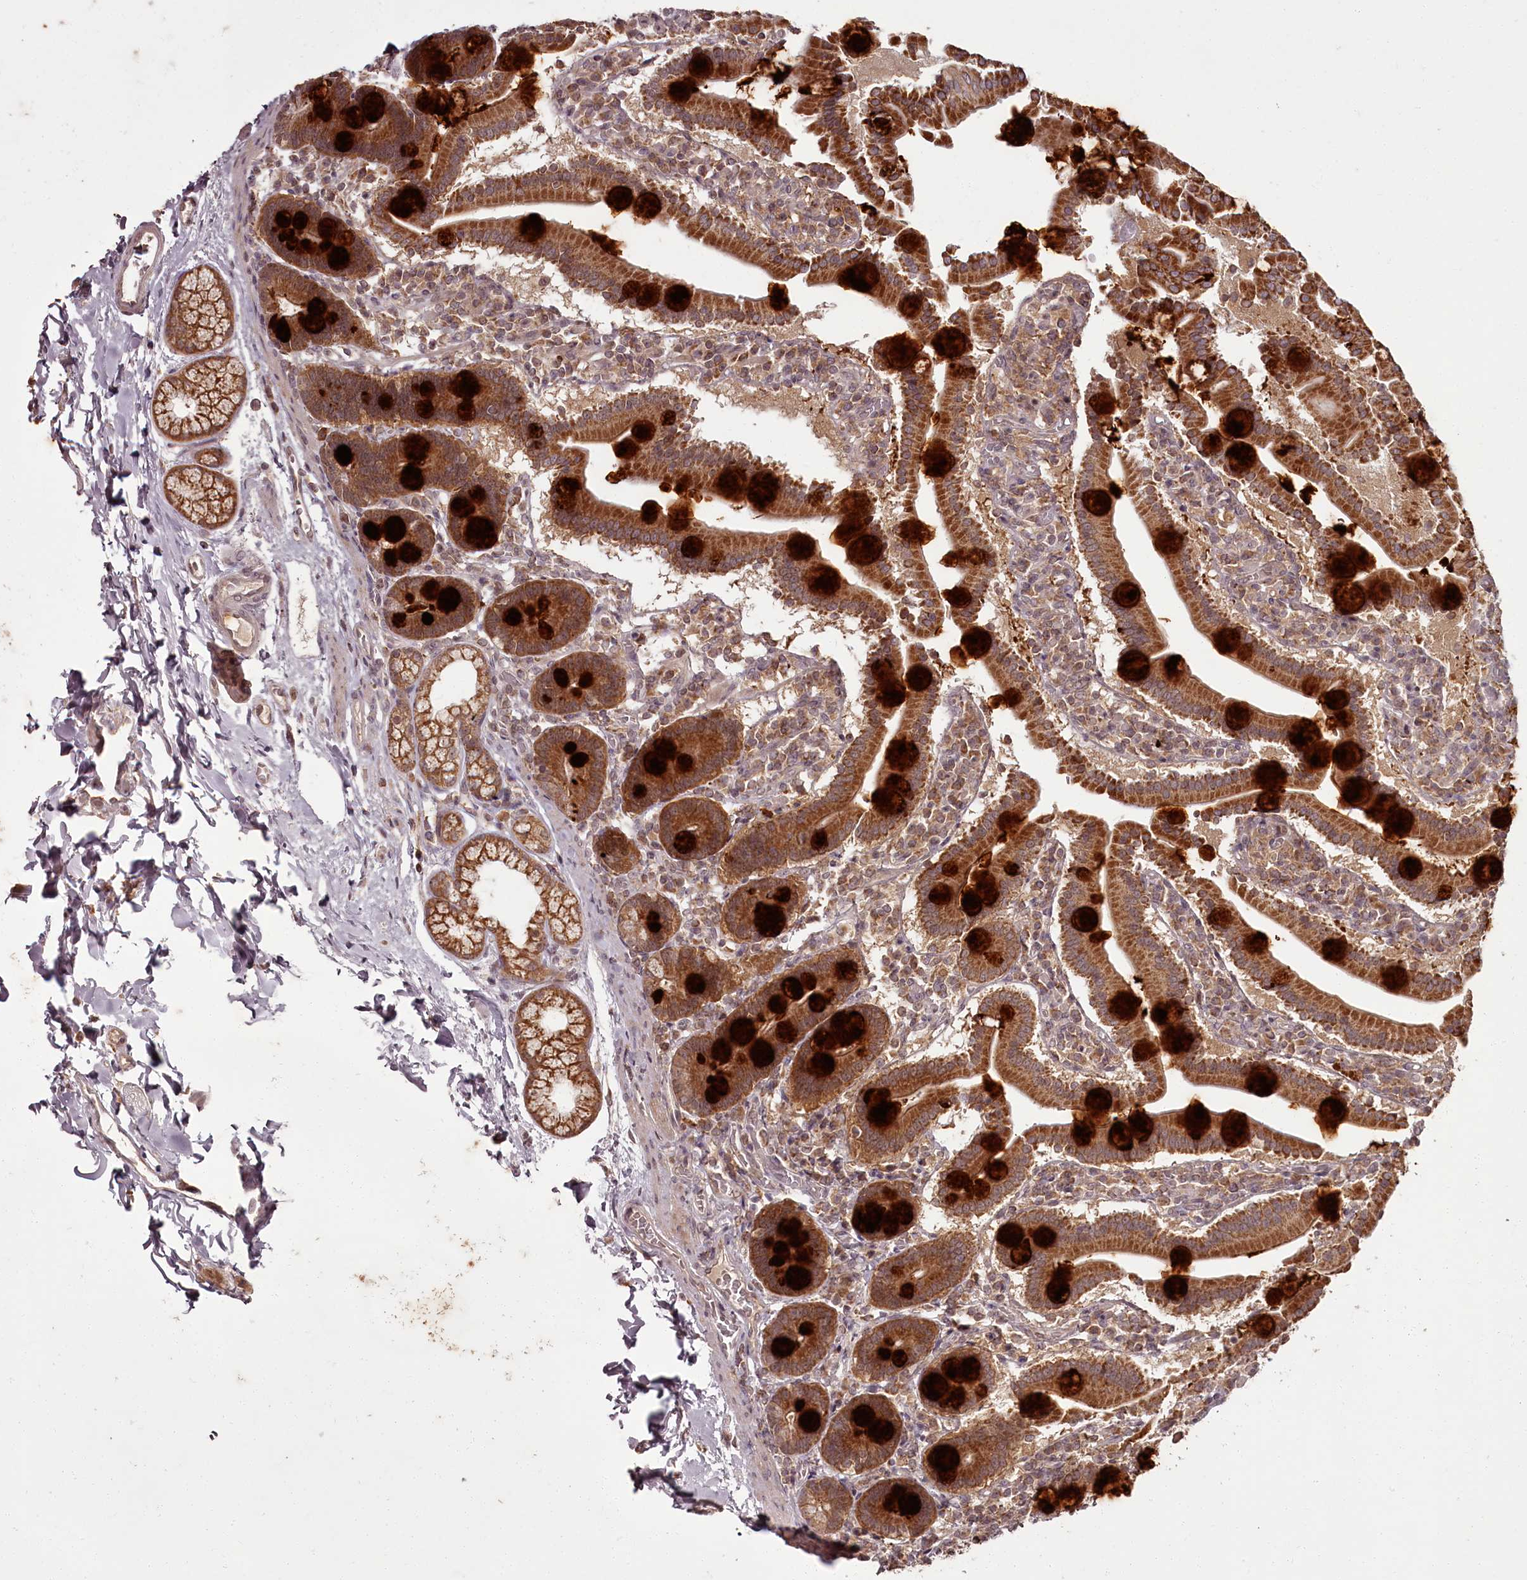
{"staining": {"intensity": "strong", "quantity": ">75%", "location": "cytoplasmic/membranous"}, "tissue": "duodenum", "cell_type": "Glandular cells", "image_type": "normal", "snomed": [{"axis": "morphology", "description": "Normal tissue, NOS"}, {"axis": "topography", "description": "Duodenum"}], "caption": "Normal duodenum reveals strong cytoplasmic/membranous positivity in approximately >75% of glandular cells, visualized by immunohistochemistry. Ihc stains the protein in brown and the nuclei are stained blue.", "gene": "PCBP2", "patient": {"sex": "male", "age": 55}}